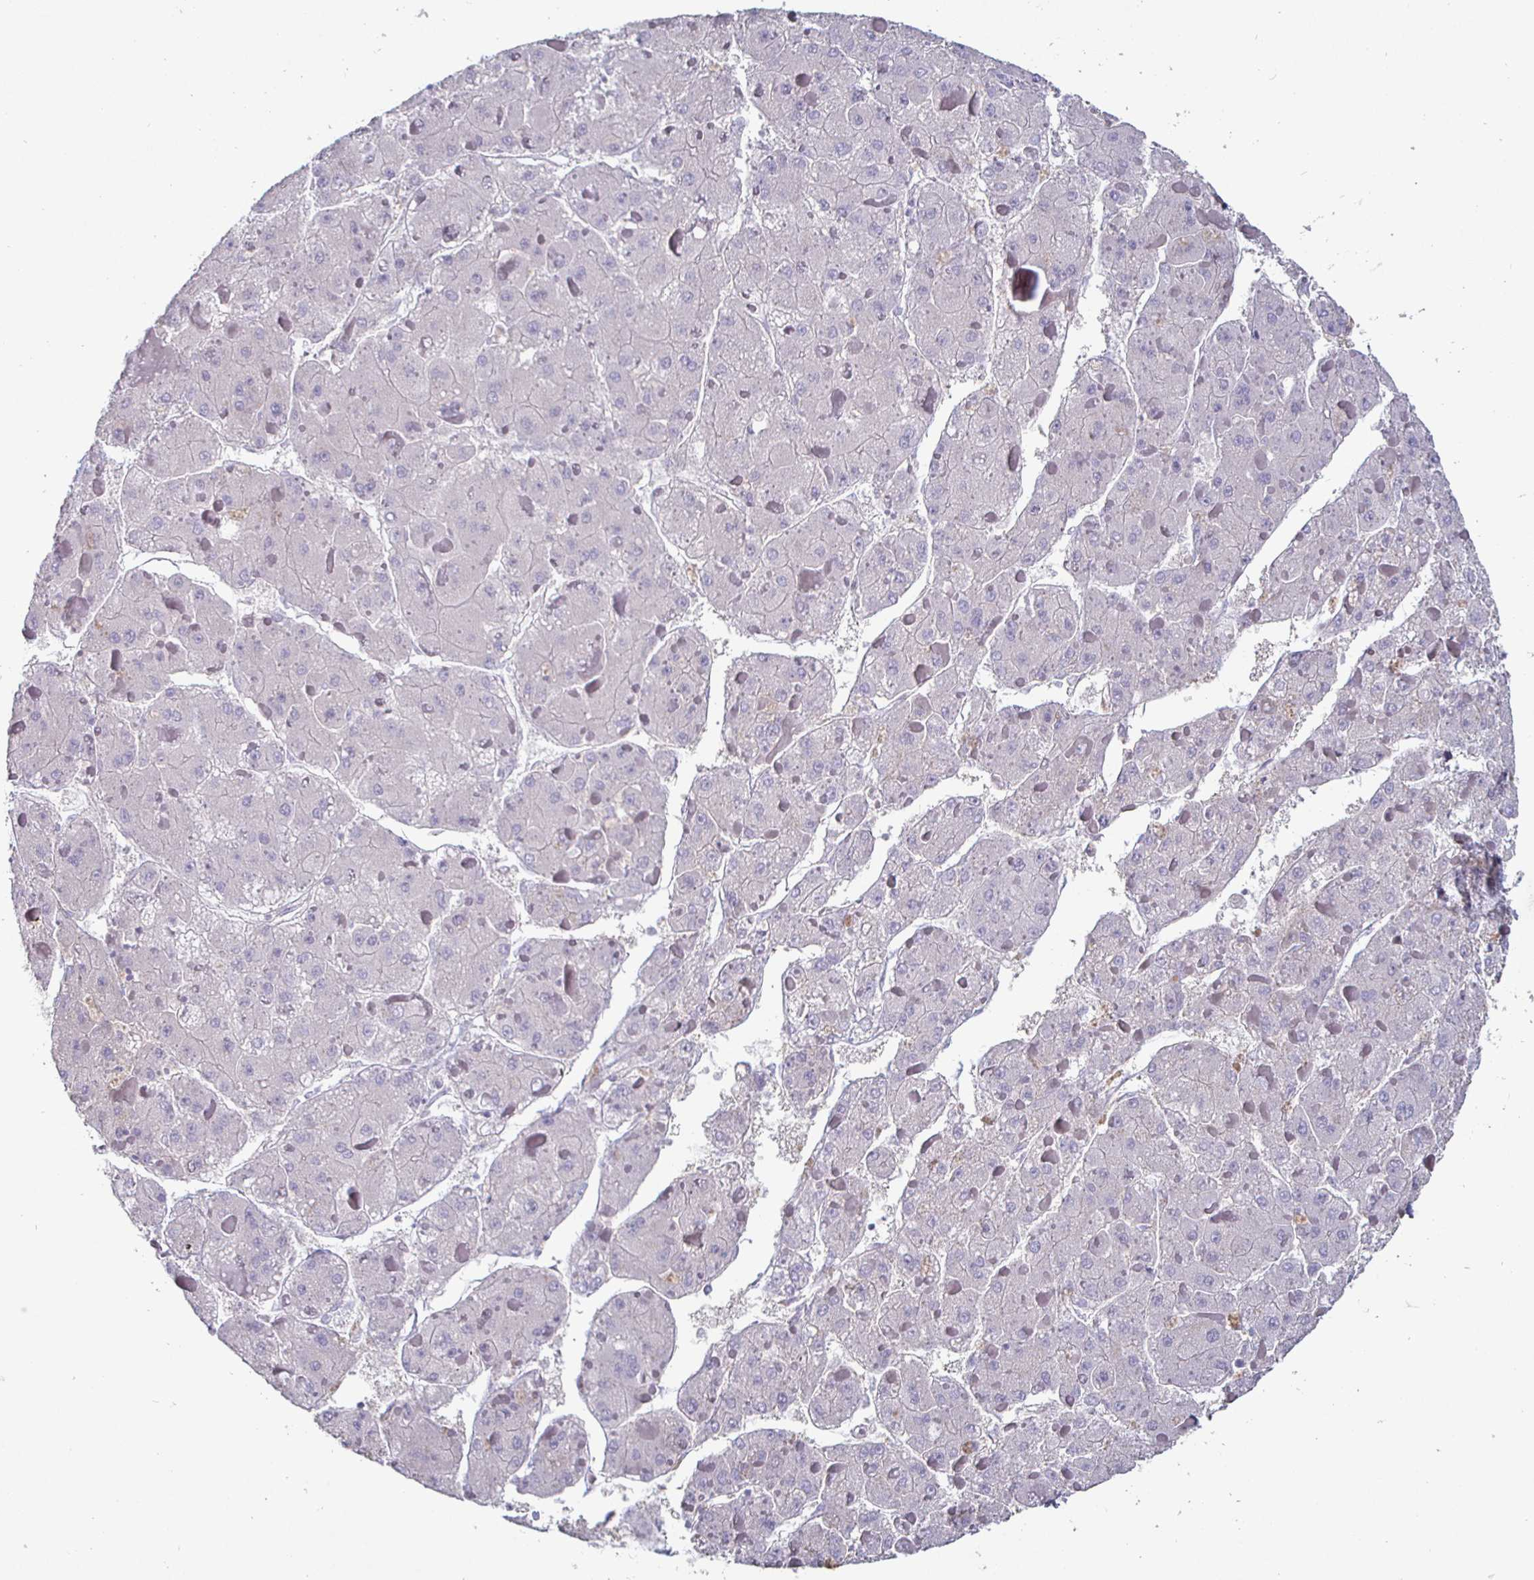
{"staining": {"intensity": "negative", "quantity": "none", "location": "none"}, "tissue": "liver cancer", "cell_type": "Tumor cells", "image_type": "cancer", "snomed": [{"axis": "morphology", "description": "Carcinoma, Hepatocellular, NOS"}, {"axis": "topography", "description": "Liver"}], "caption": "Micrograph shows no protein staining in tumor cells of liver hepatocellular carcinoma tissue.", "gene": "ENPP1", "patient": {"sex": "female", "age": 73}}